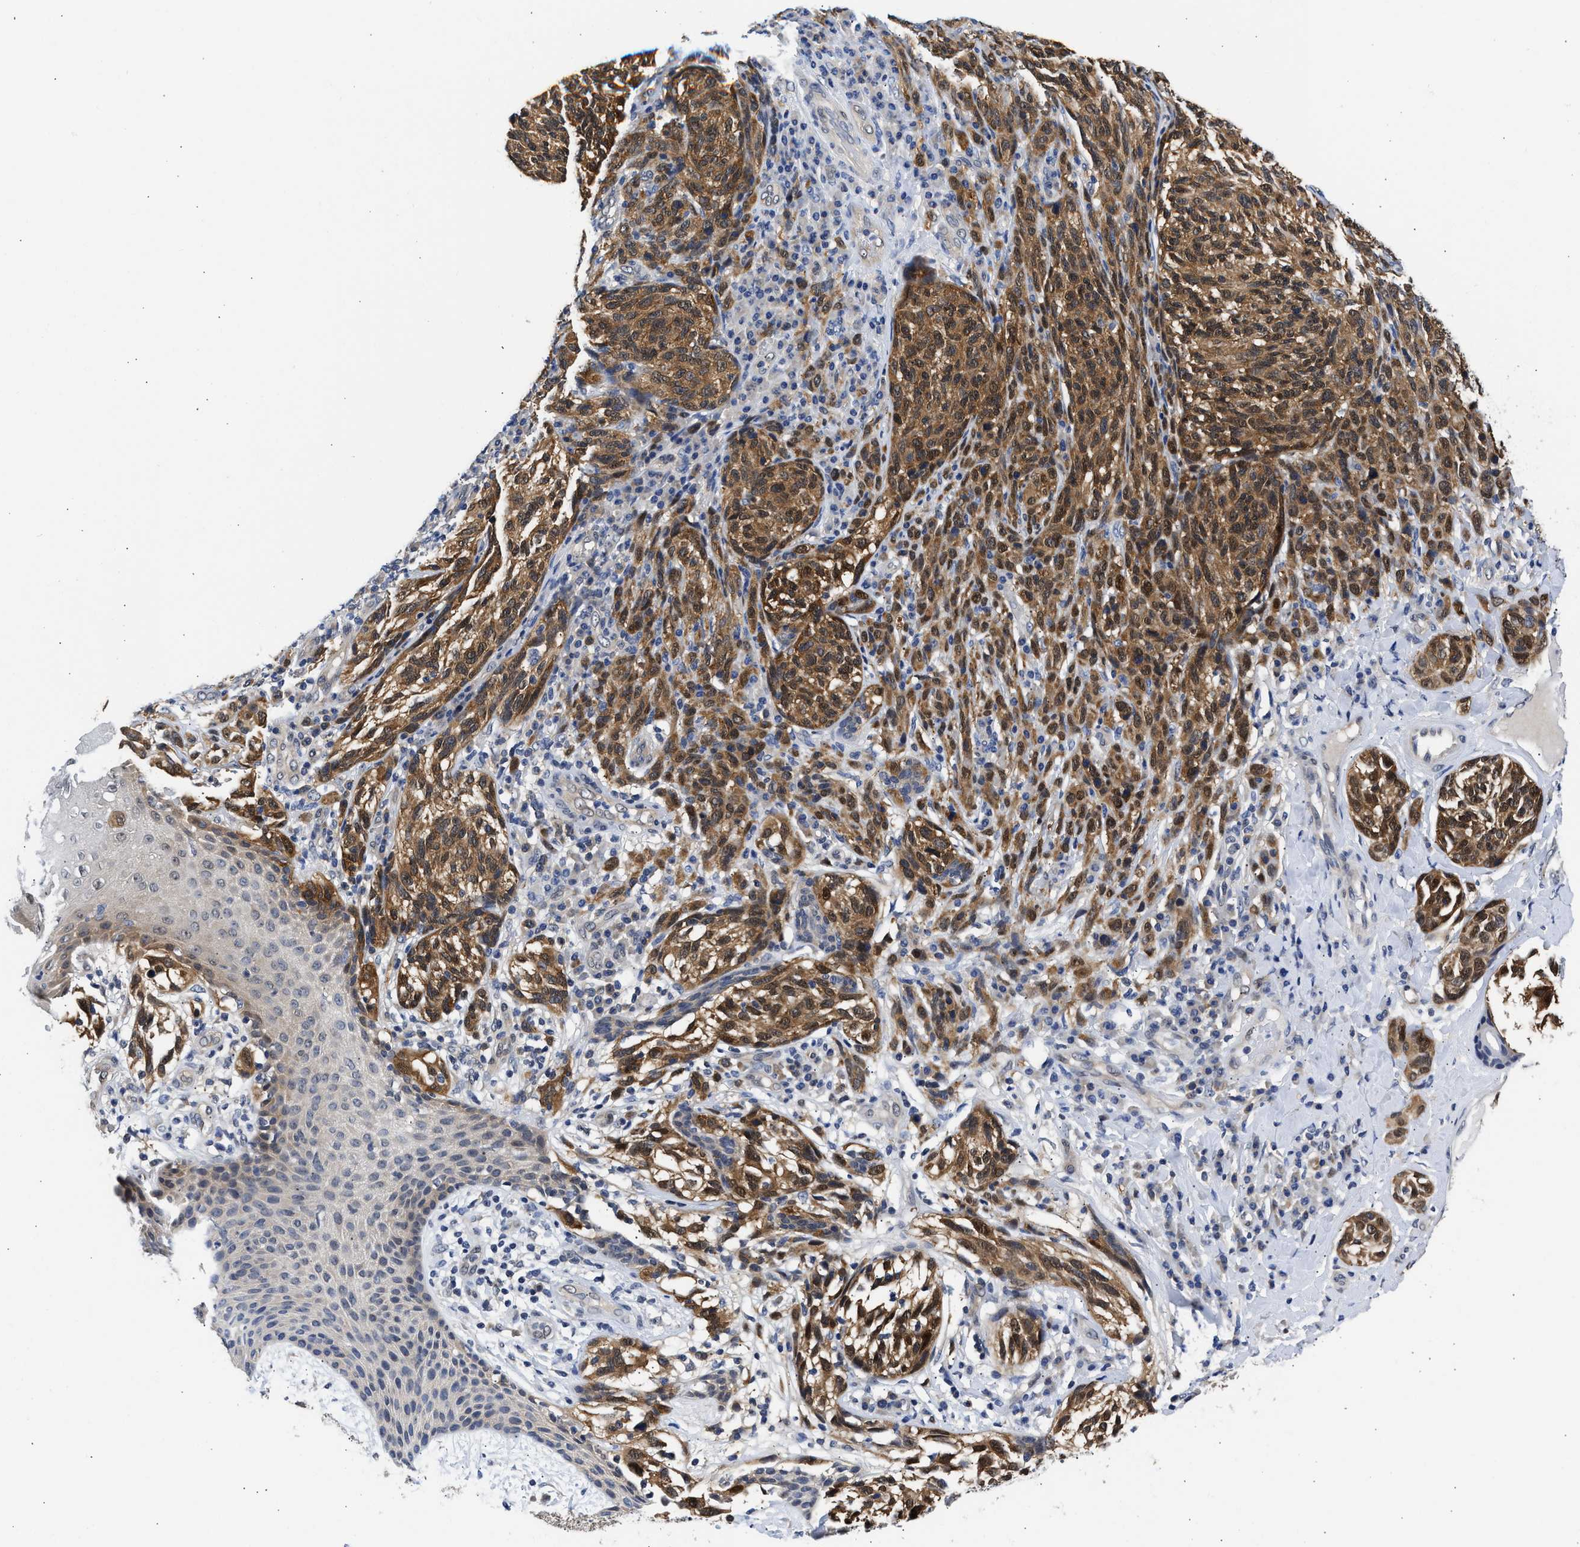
{"staining": {"intensity": "moderate", "quantity": ">75%", "location": "cytoplasmic/membranous,nuclear"}, "tissue": "melanoma", "cell_type": "Tumor cells", "image_type": "cancer", "snomed": [{"axis": "morphology", "description": "Malignant melanoma, NOS"}, {"axis": "topography", "description": "Skin"}], "caption": "Immunohistochemical staining of melanoma reveals medium levels of moderate cytoplasmic/membranous and nuclear protein staining in about >75% of tumor cells.", "gene": "XPO5", "patient": {"sex": "female", "age": 73}}